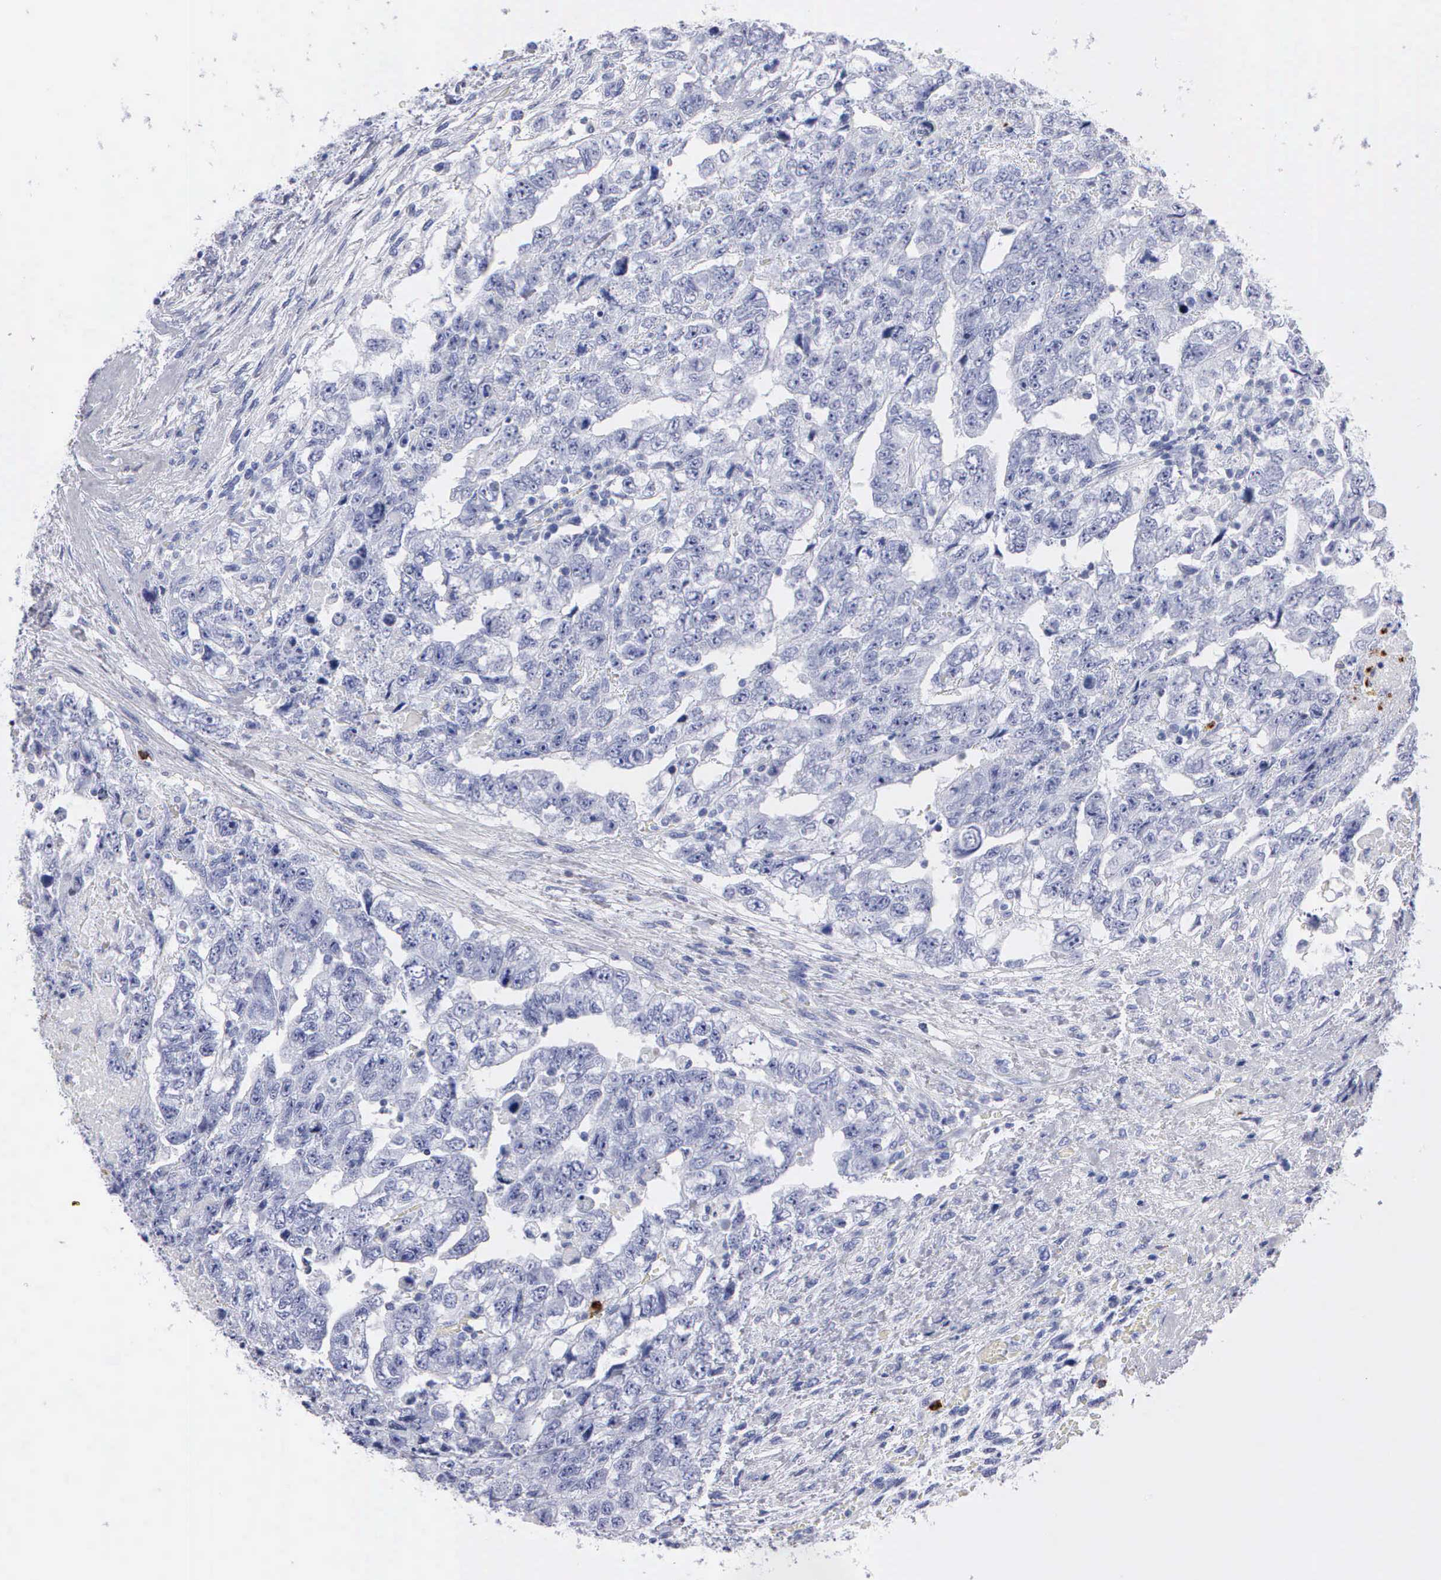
{"staining": {"intensity": "negative", "quantity": "none", "location": "none"}, "tissue": "testis cancer", "cell_type": "Tumor cells", "image_type": "cancer", "snomed": [{"axis": "morphology", "description": "Carcinoma, Embryonal, NOS"}, {"axis": "topography", "description": "Testis"}], "caption": "Tumor cells show no significant expression in testis cancer (embryonal carcinoma). (IHC, brightfield microscopy, high magnification).", "gene": "CTSG", "patient": {"sex": "male", "age": 36}}